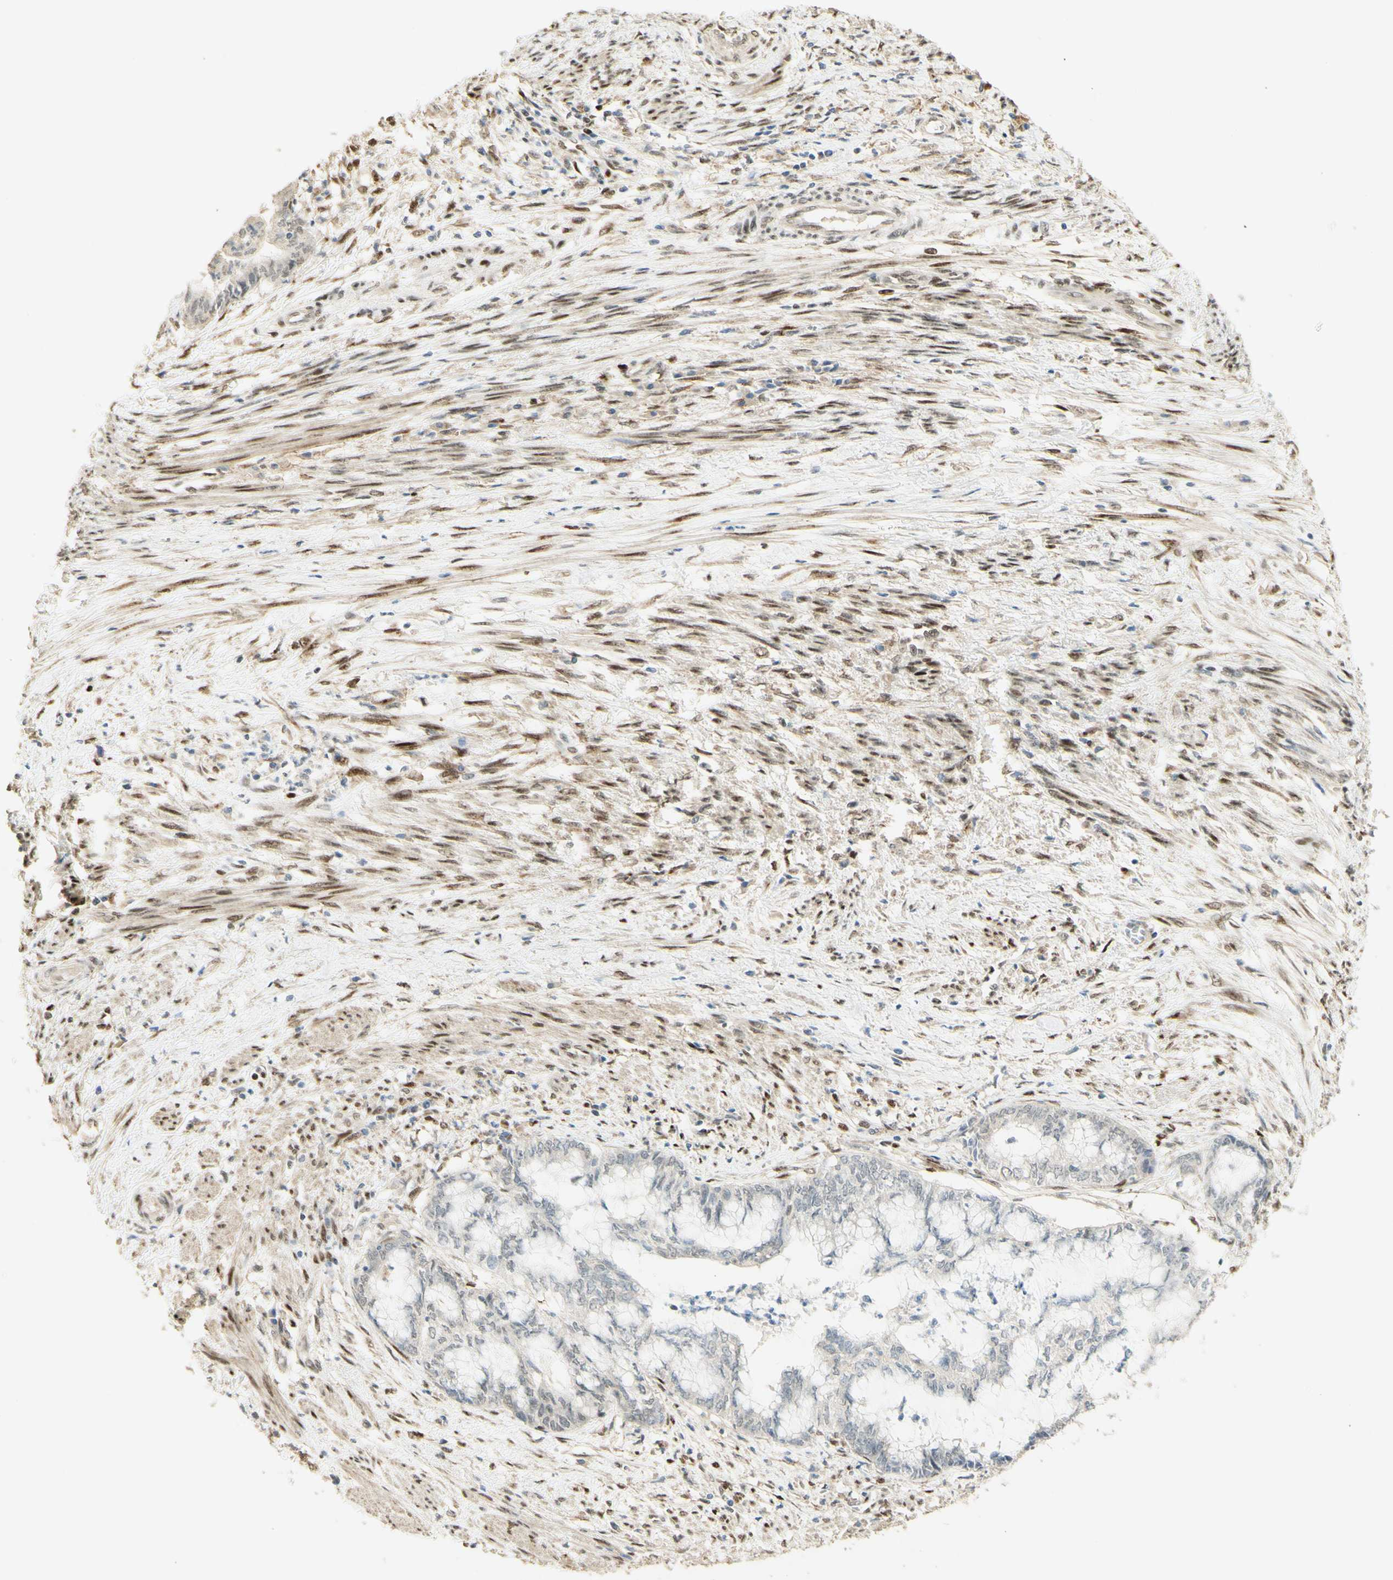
{"staining": {"intensity": "negative", "quantity": "none", "location": "none"}, "tissue": "endometrial cancer", "cell_type": "Tumor cells", "image_type": "cancer", "snomed": [{"axis": "morphology", "description": "Necrosis, NOS"}, {"axis": "morphology", "description": "Adenocarcinoma, NOS"}, {"axis": "topography", "description": "Endometrium"}], "caption": "IHC histopathology image of neoplastic tissue: endometrial adenocarcinoma stained with DAB (3,3'-diaminobenzidine) demonstrates no significant protein staining in tumor cells.", "gene": "FOXP1", "patient": {"sex": "female", "age": 79}}